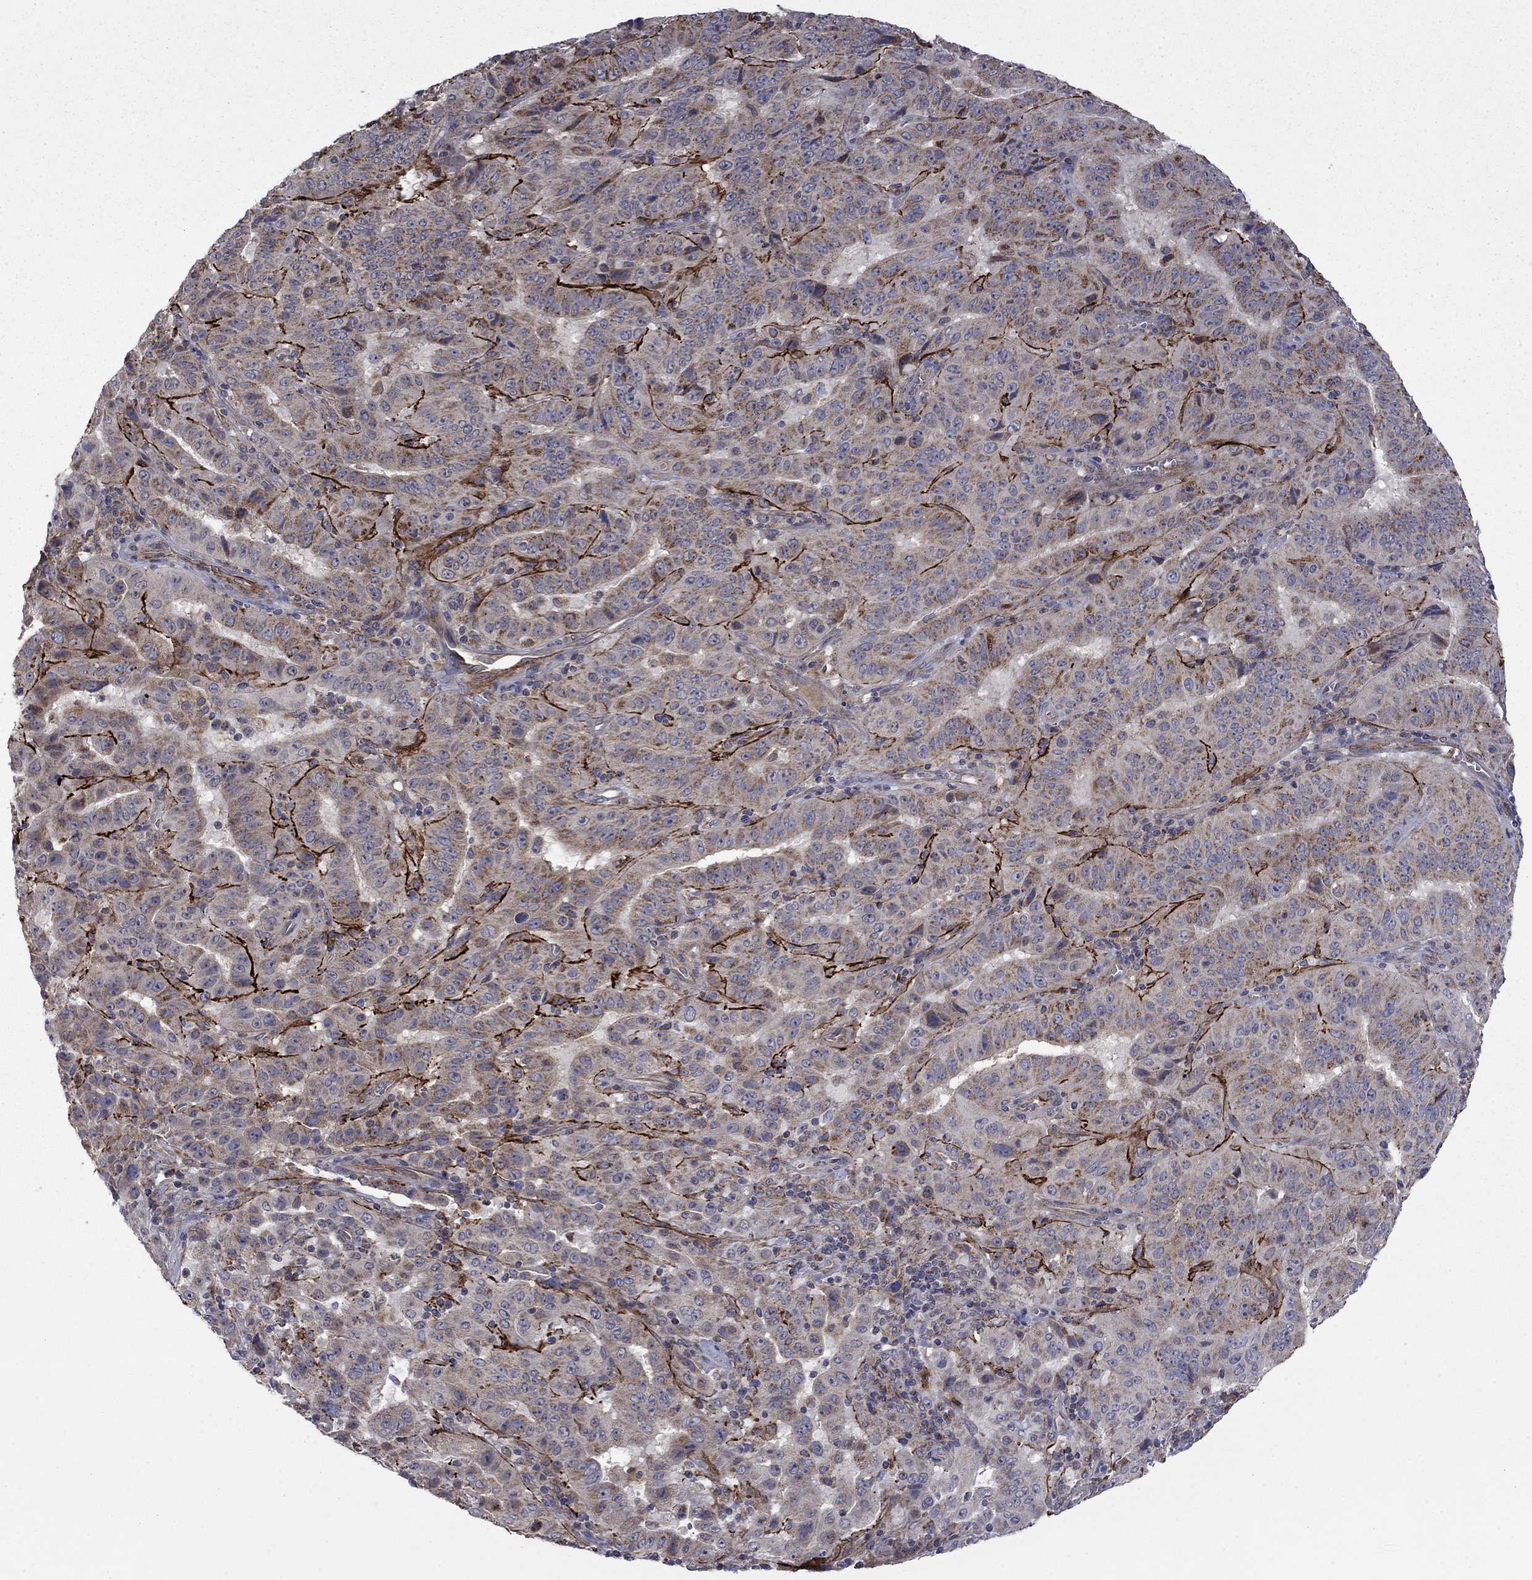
{"staining": {"intensity": "weak", "quantity": "25%-75%", "location": "cytoplasmic/membranous"}, "tissue": "pancreatic cancer", "cell_type": "Tumor cells", "image_type": "cancer", "snomed": [{"axis": "morphology", "description": "Adenocarcinoma, NOS"}, {"axis": "topography", "description": "Pancreas"}], "caption": "Pancreatic cancer (adenocarcinoma) stained for a protein (brown) displays weak cytoplasmic/membranous positive positivity in approximately 25%-75% of tumor cells.", "gene": "DOP1B", "patient": {"sex": "male", "age": 63}}